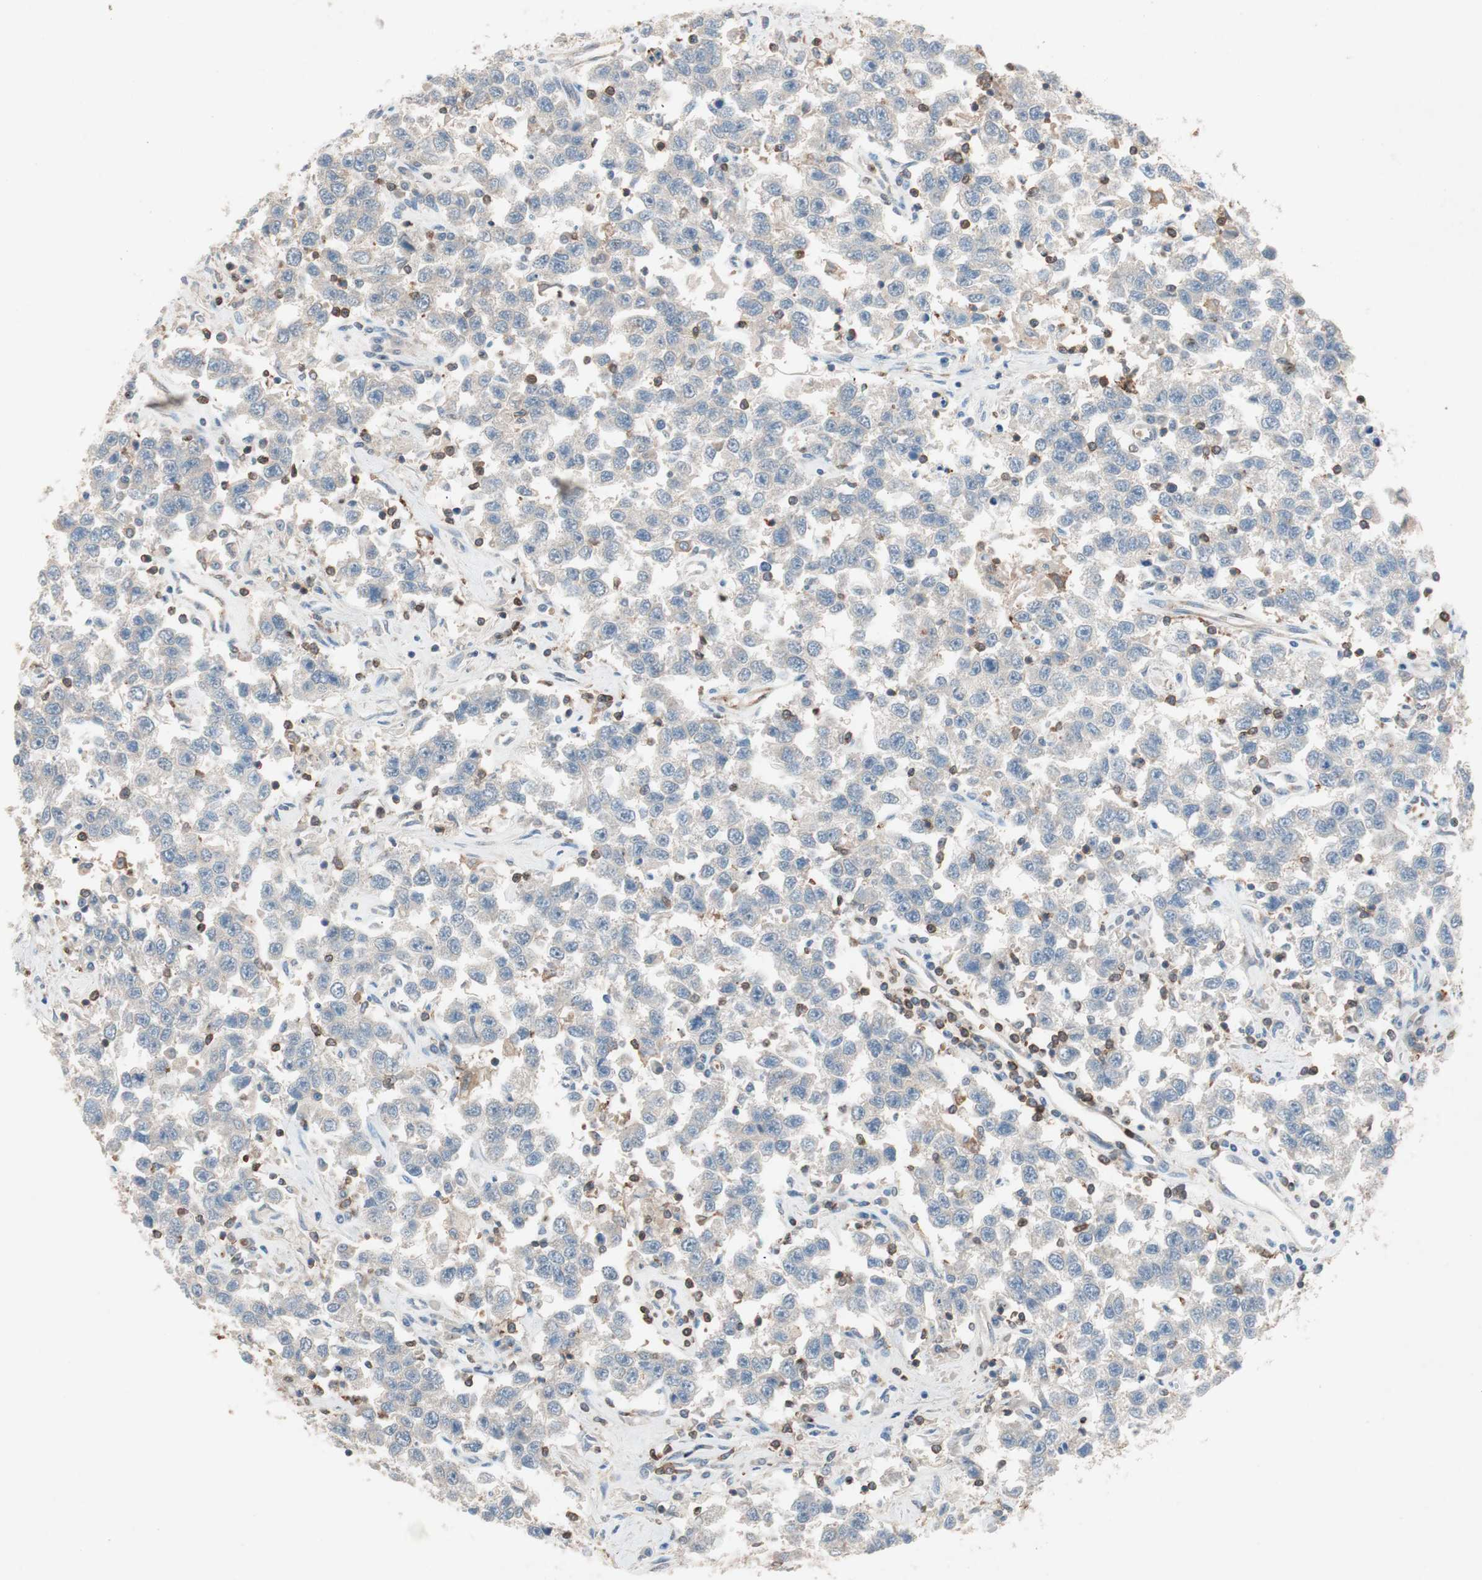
{"staining": {"intensity": "negative", "quantity": "none", "location": "none"}, "tissue": "testis cancer", "cell_type": "Tumor cells", "image_type": "cancer", "snomed": [{"axis": "morphology", "description": "Seminoma, NOS"}, {"axis": "topography", "description": "Testis"}], "caption": "Immunohistochemistry (IHC) histopathology image of human testis cancer stained for a protein (brown), which demonstrates no expression in tumor cells.", "gene": "GALT", "patient": {"sex": "male", "age": 41}}